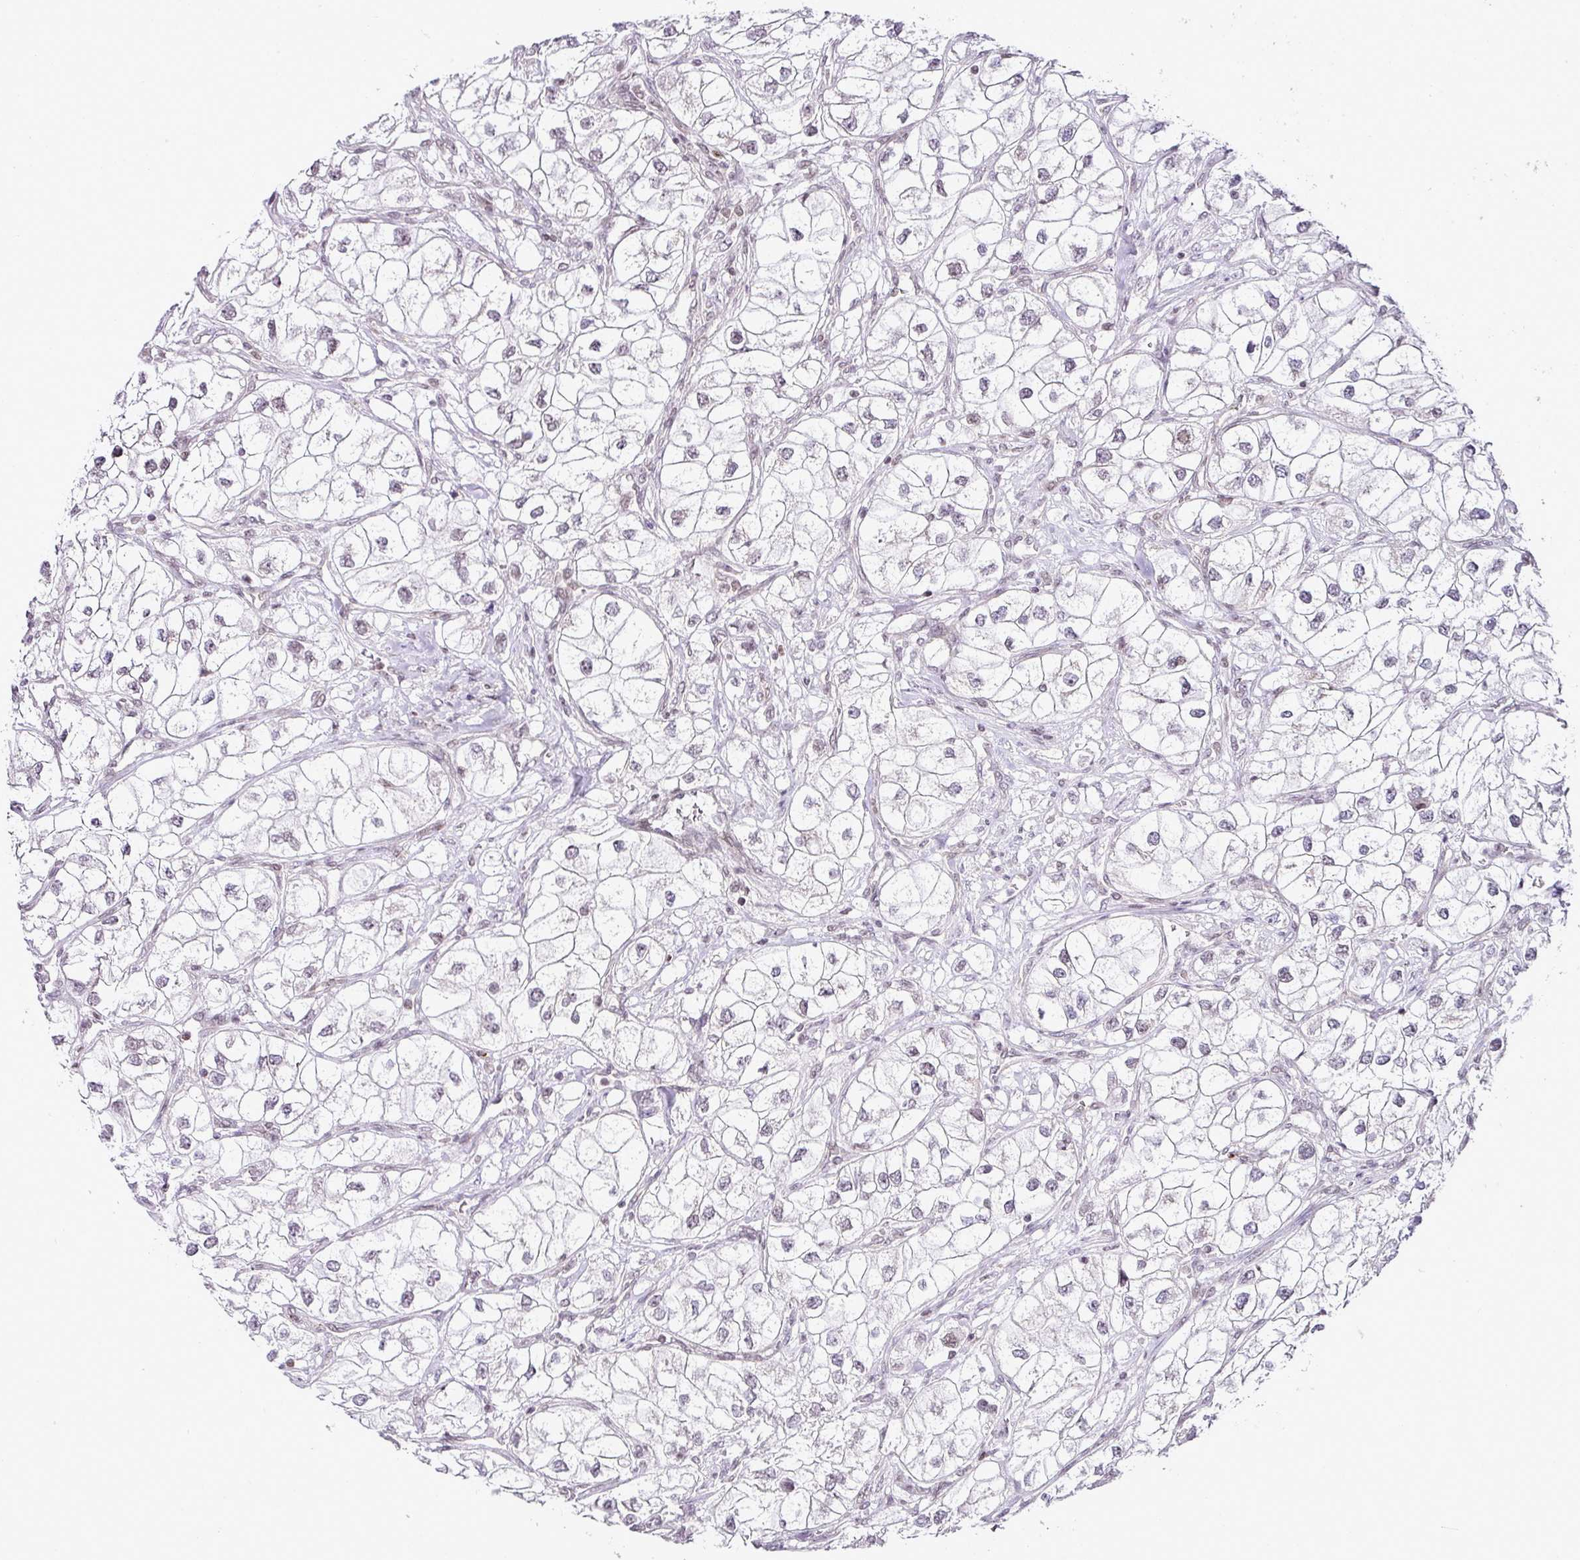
{"staining": {"intensity": "negative", "quantity": "none", "location": "none"}, "tissue": "renal cancer", "cell_type": "Tumor cells", "image_type": "cancer", "snomed": [{"axis": "morphology", "description": "Adenocarcinoma, NOS"}, {"axis": "topography", "description": "Kidney"}], "caption": "An image of renal cancer stained for a protein demonstrates no brown staining in tumor cells.", "gene": "FAM32A", "patient": {"sex": "male", "age": 59}}